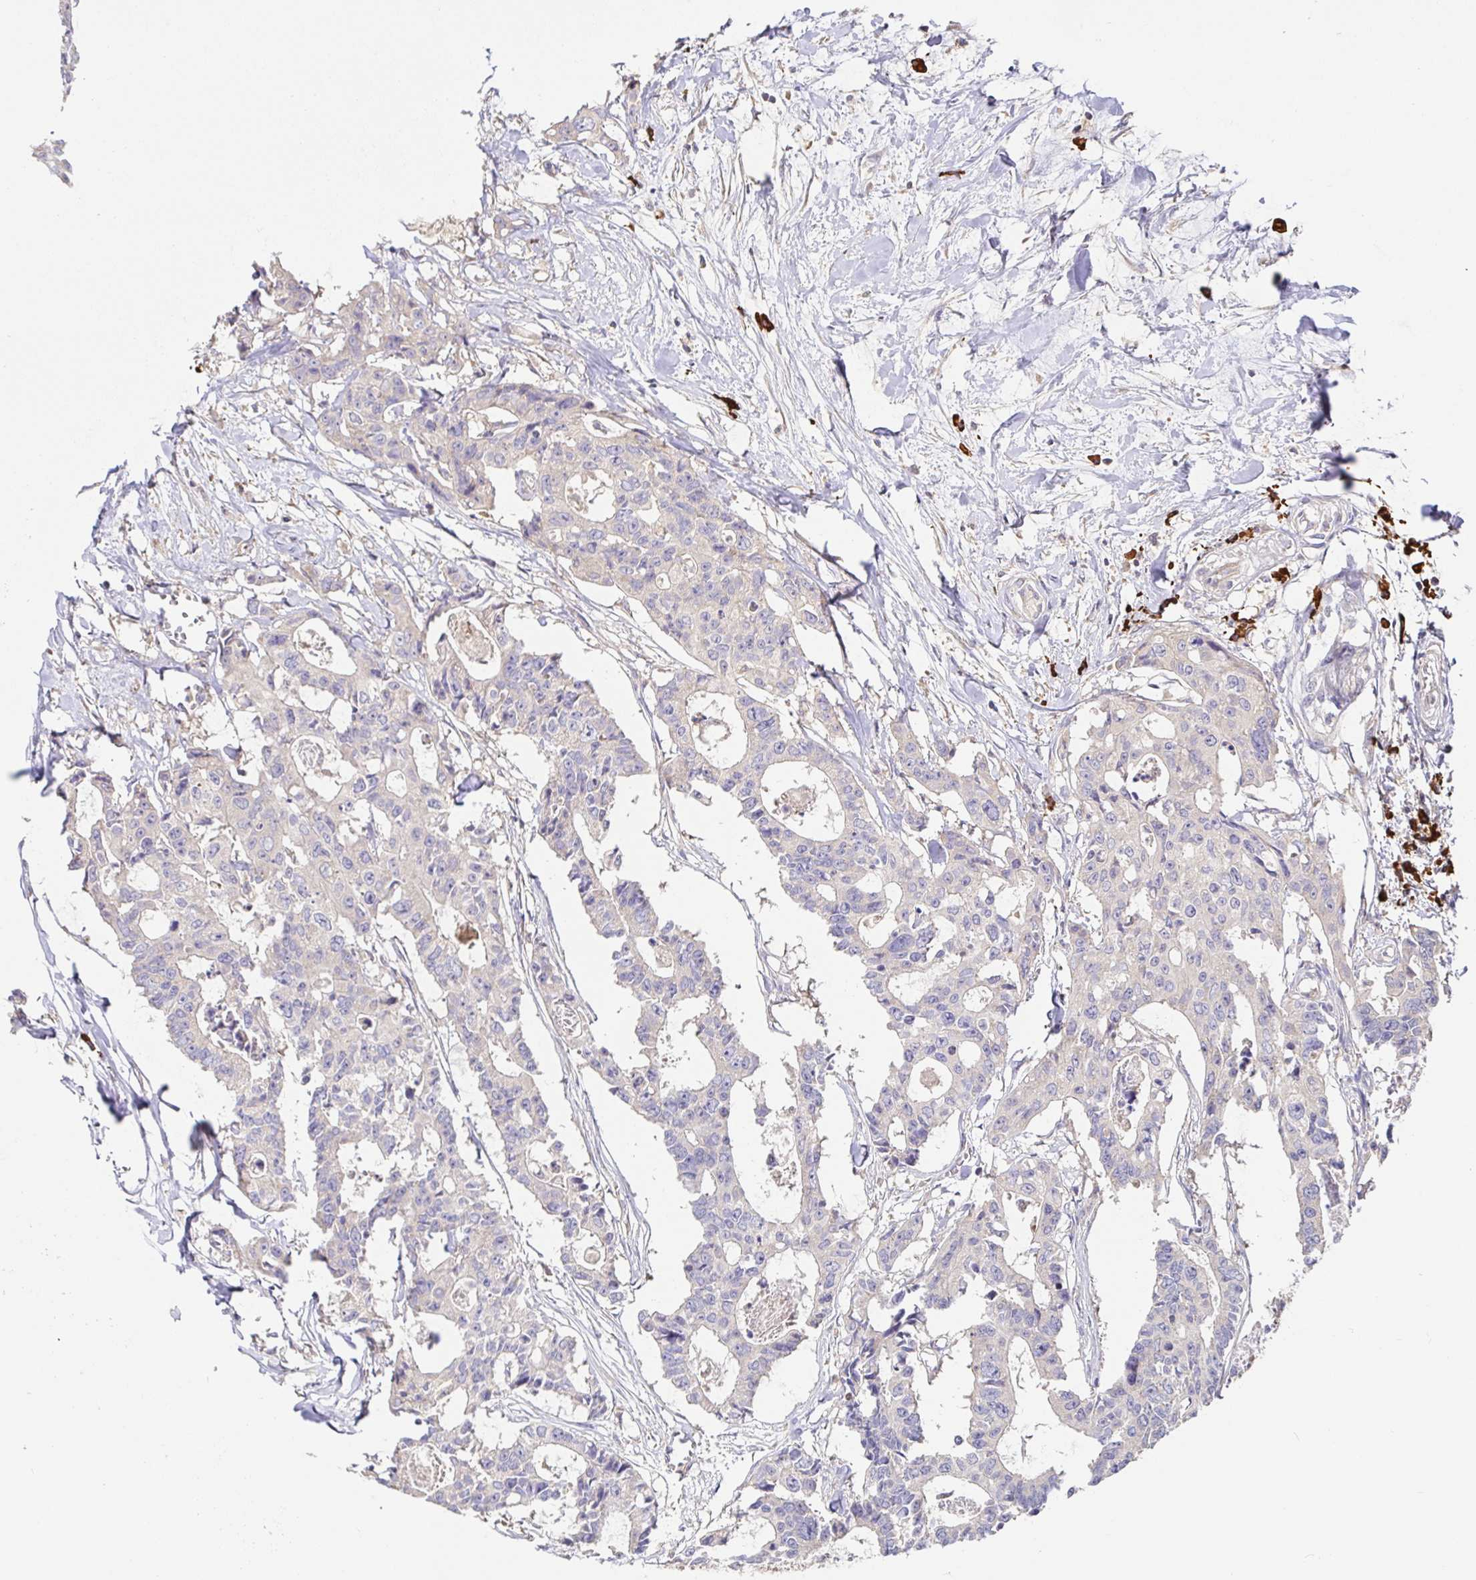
{"staining": {"intensity": "negative", "quantity": "none", "location": "none"}, "tissue": "colorectal cancer", "cell_type": "Tumor cells", "image_type": "cancer", "snomed": [{"axis": "morphology", "description": "Adenocarcinoma, NOS"}, {"axis": "topography", "description": "Rectum"}], "caption": "DAB immunohistochemical staining of colorectal cancer (adenocarcinoma) reveals no significant expression in tumor cells. The staining was performed using DAB to visualize the protein expression in brown, while the nuclei were stained in blue with hematoxylin (Magnification: 20x).", "gene": "HAGH", "patient": {"sex": "male", "age": 57}}